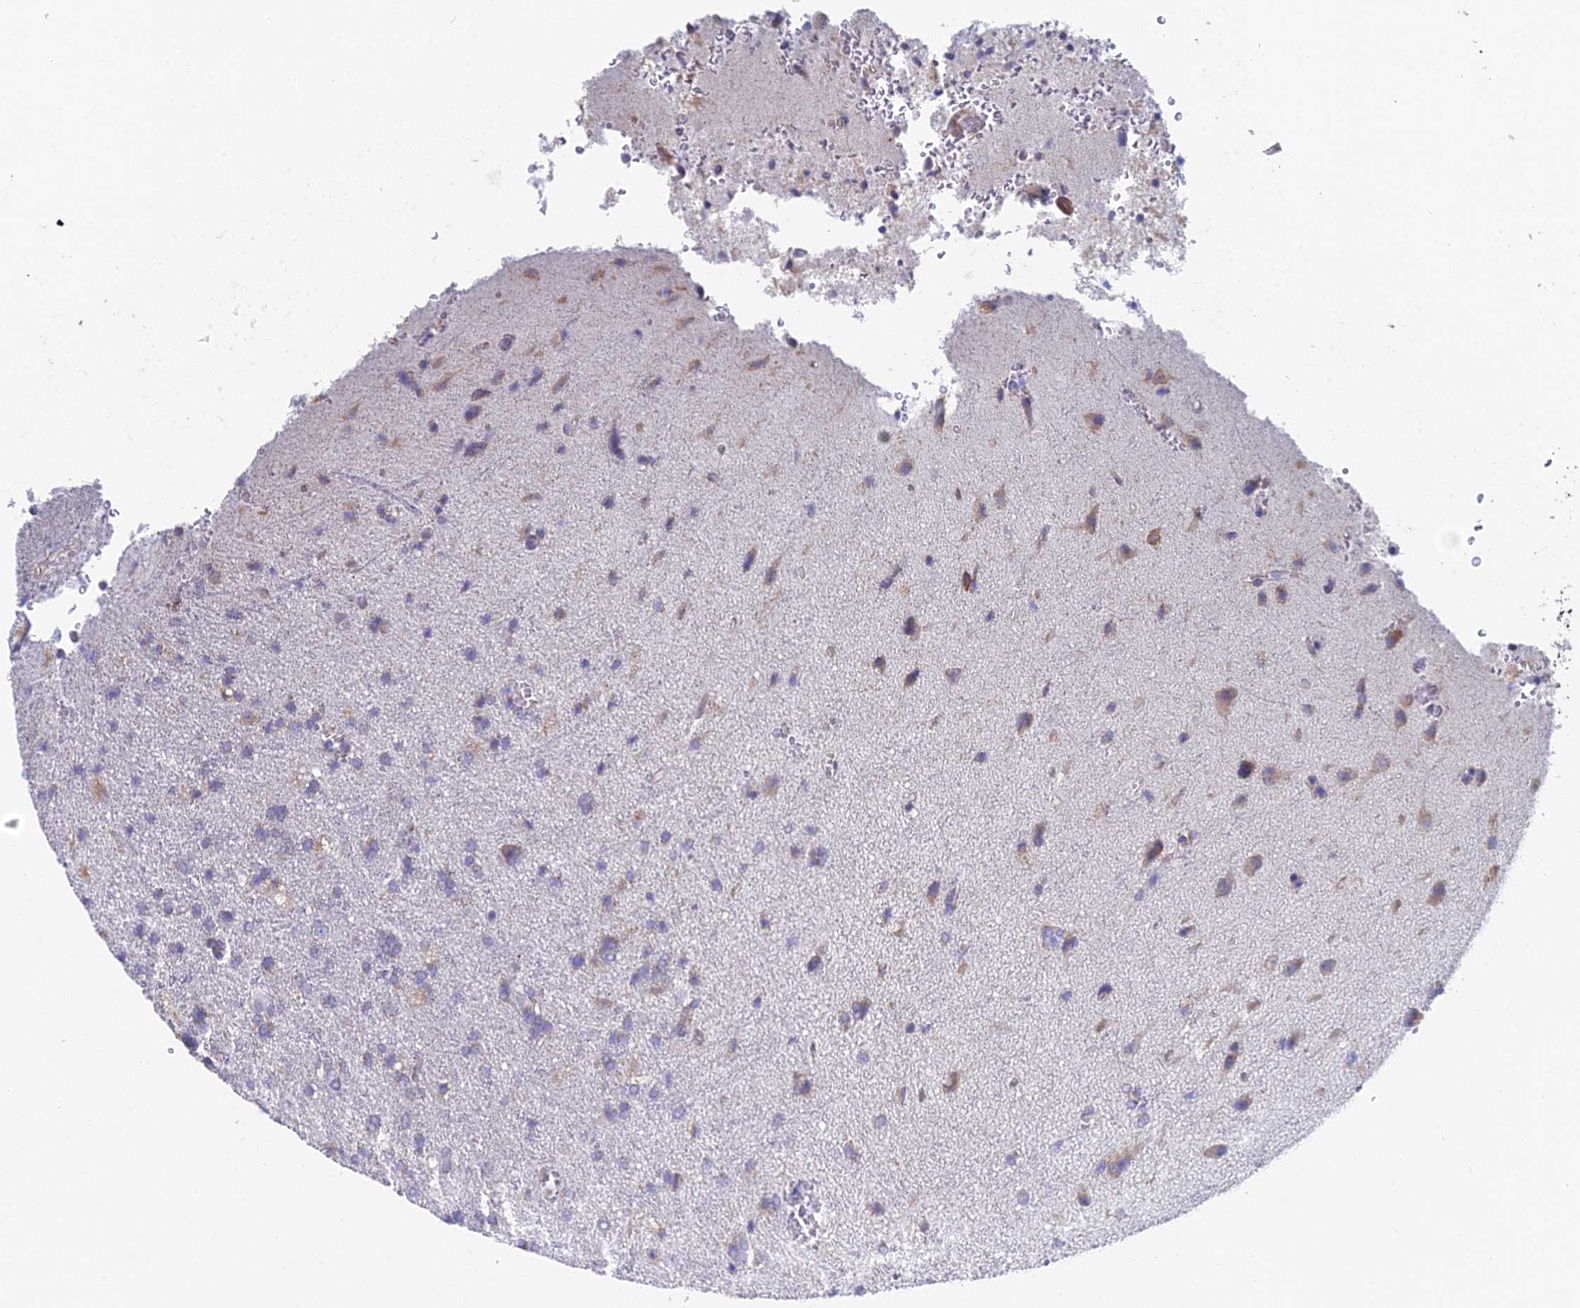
{"staining": {"intensity": "moderate", "quantity": "<25%", "location": "cytoplasmic/membranous"}, "tissue": "glioma", "cell_type": "Tumor cells", "image_type": "cancer", "snomed": [{"axis": "morphology", "description": "Glioma, malignant, High grade"}, {"axis": "topography", "description": "Brain"}], "caption": "Protein staining demonstrates moderate cytoplasmic/membranous staining in about <25% of tumor cells in malignant glioma (high-grade).", "gene": "CRACR2B", "patient": {"sex": "female", "age": 74}}